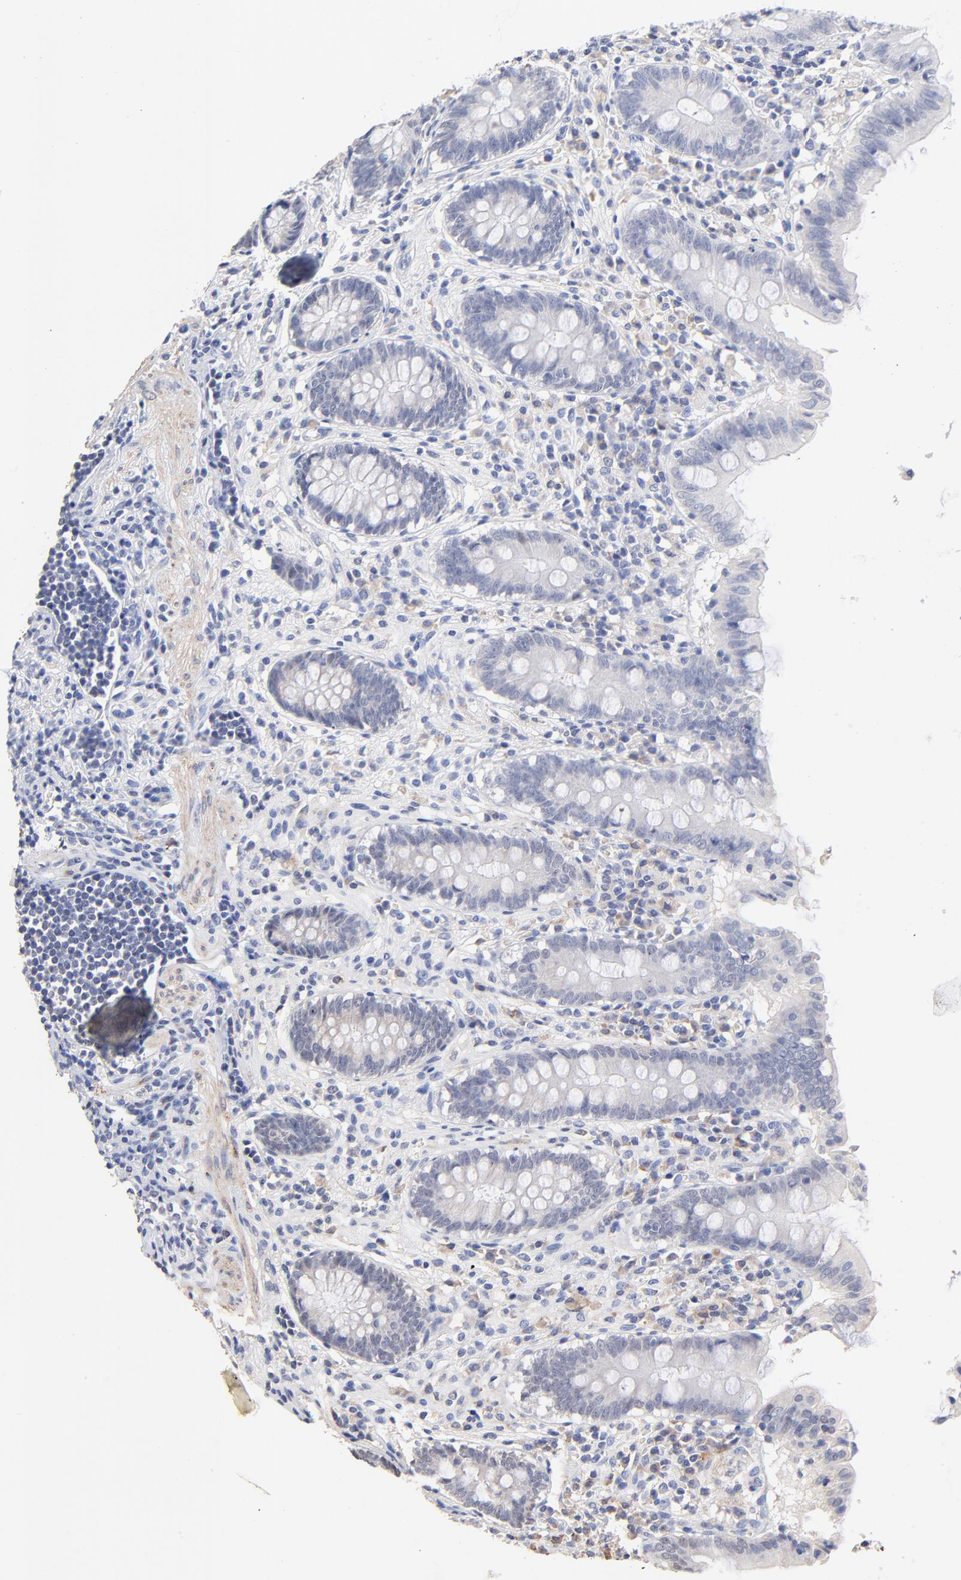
{"staining": {"intensity": "weak", "quantity": "<25%", "location": "cytoplasmic/membranous"}, "tissue": "appendix", "cell_type": "Glandular cells", "image_type": "normal", "snomed": [{"axis": "morphology", "description": "Normal tissue, NOS"}, {"axis": "topography", "description": "Appendix"}], "caption": "Micrograph shows no protein expression in glandular cells of unremarkable appendix.", "gene": "TWNK", "patient": {"sex": "female", "age": 50}}